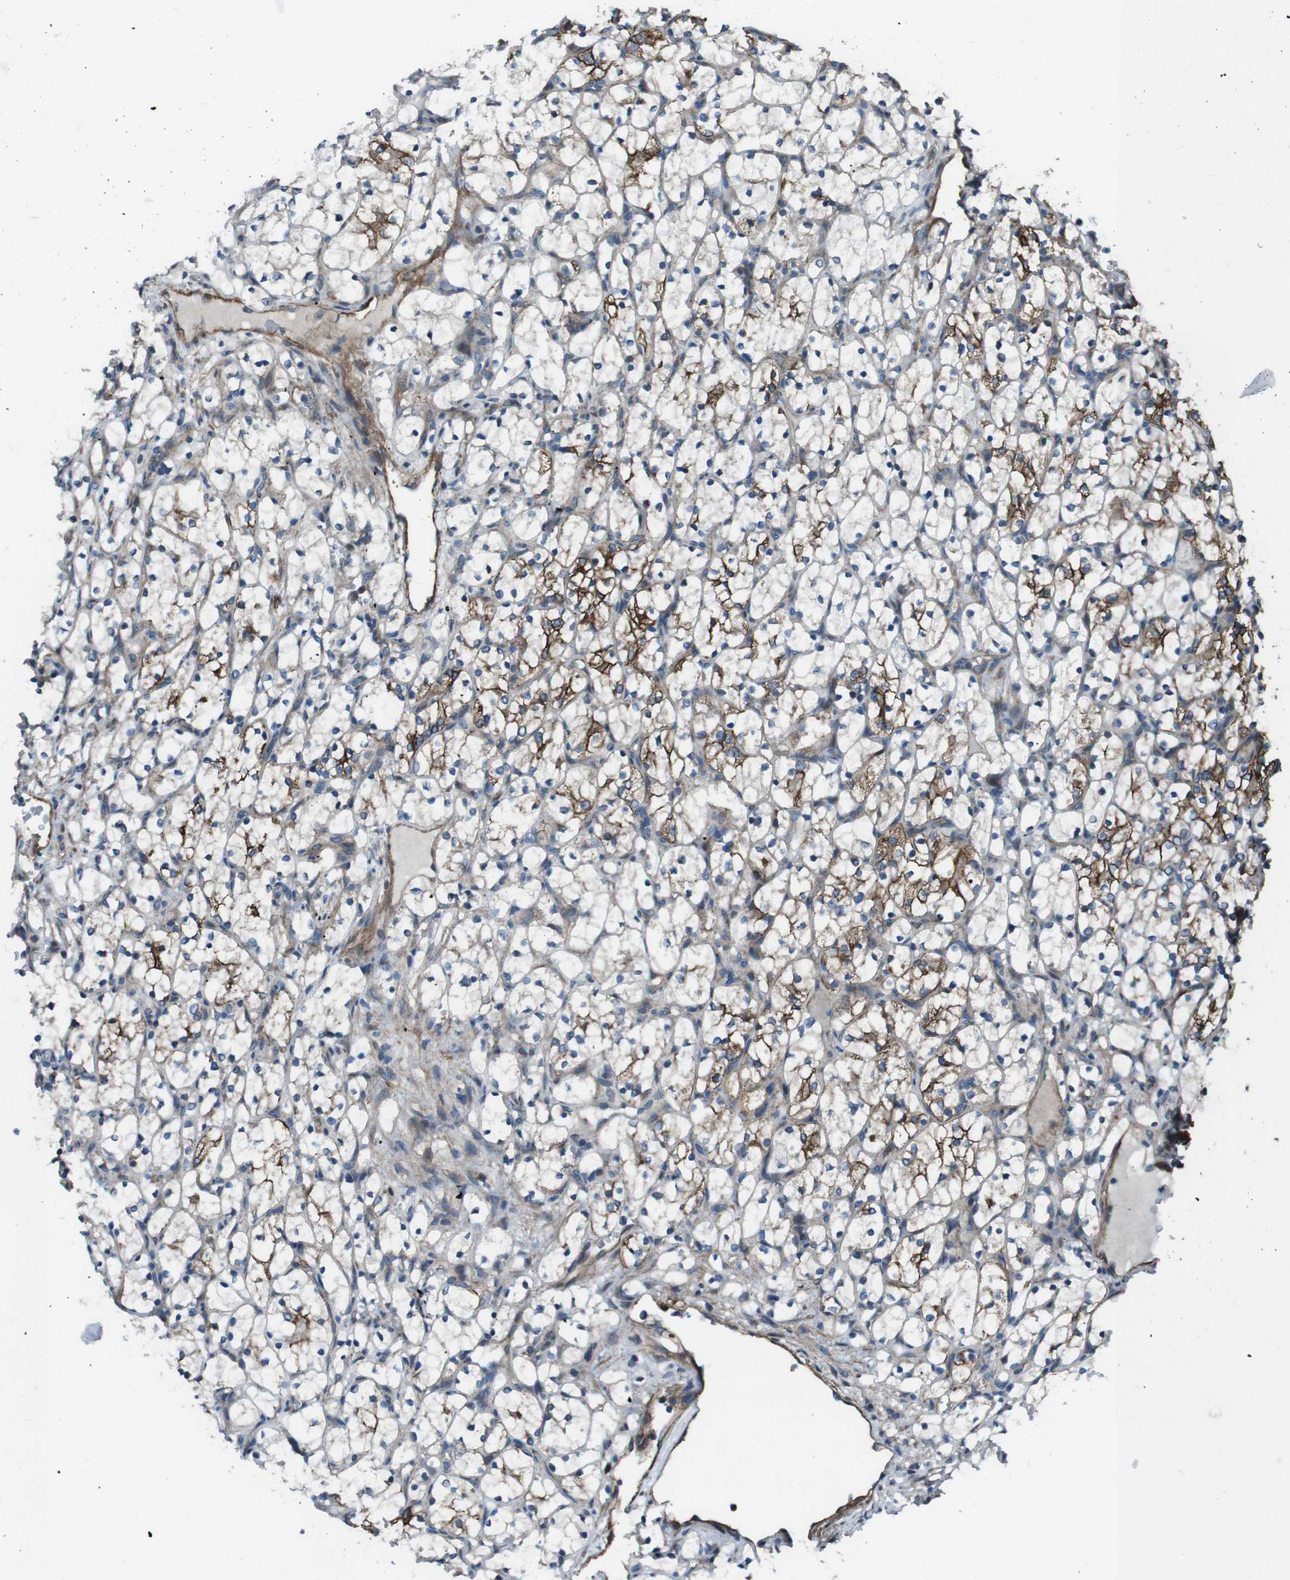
{"staining": {"intensity": "moderate", "quantity": "<25%", "location": "cytoplasmic/membranous"}, "tissue": "renal cancer", "cell_type": "Tumor cells", "image_type": "cancer", "snomed": [{"axis": "morphology", "description": "Adenocarcinoma, NOS"}, {"axis": "topography", "description": "Kidney"}], "caption": "Brown immunohistochemical staining in human renal adenocarcinoma displays moderate cytoplasmic/membranous staining in about <25% of tumor cells.", "gene": "FAM174B", "patient": {"sex": "female", "age": 69}}